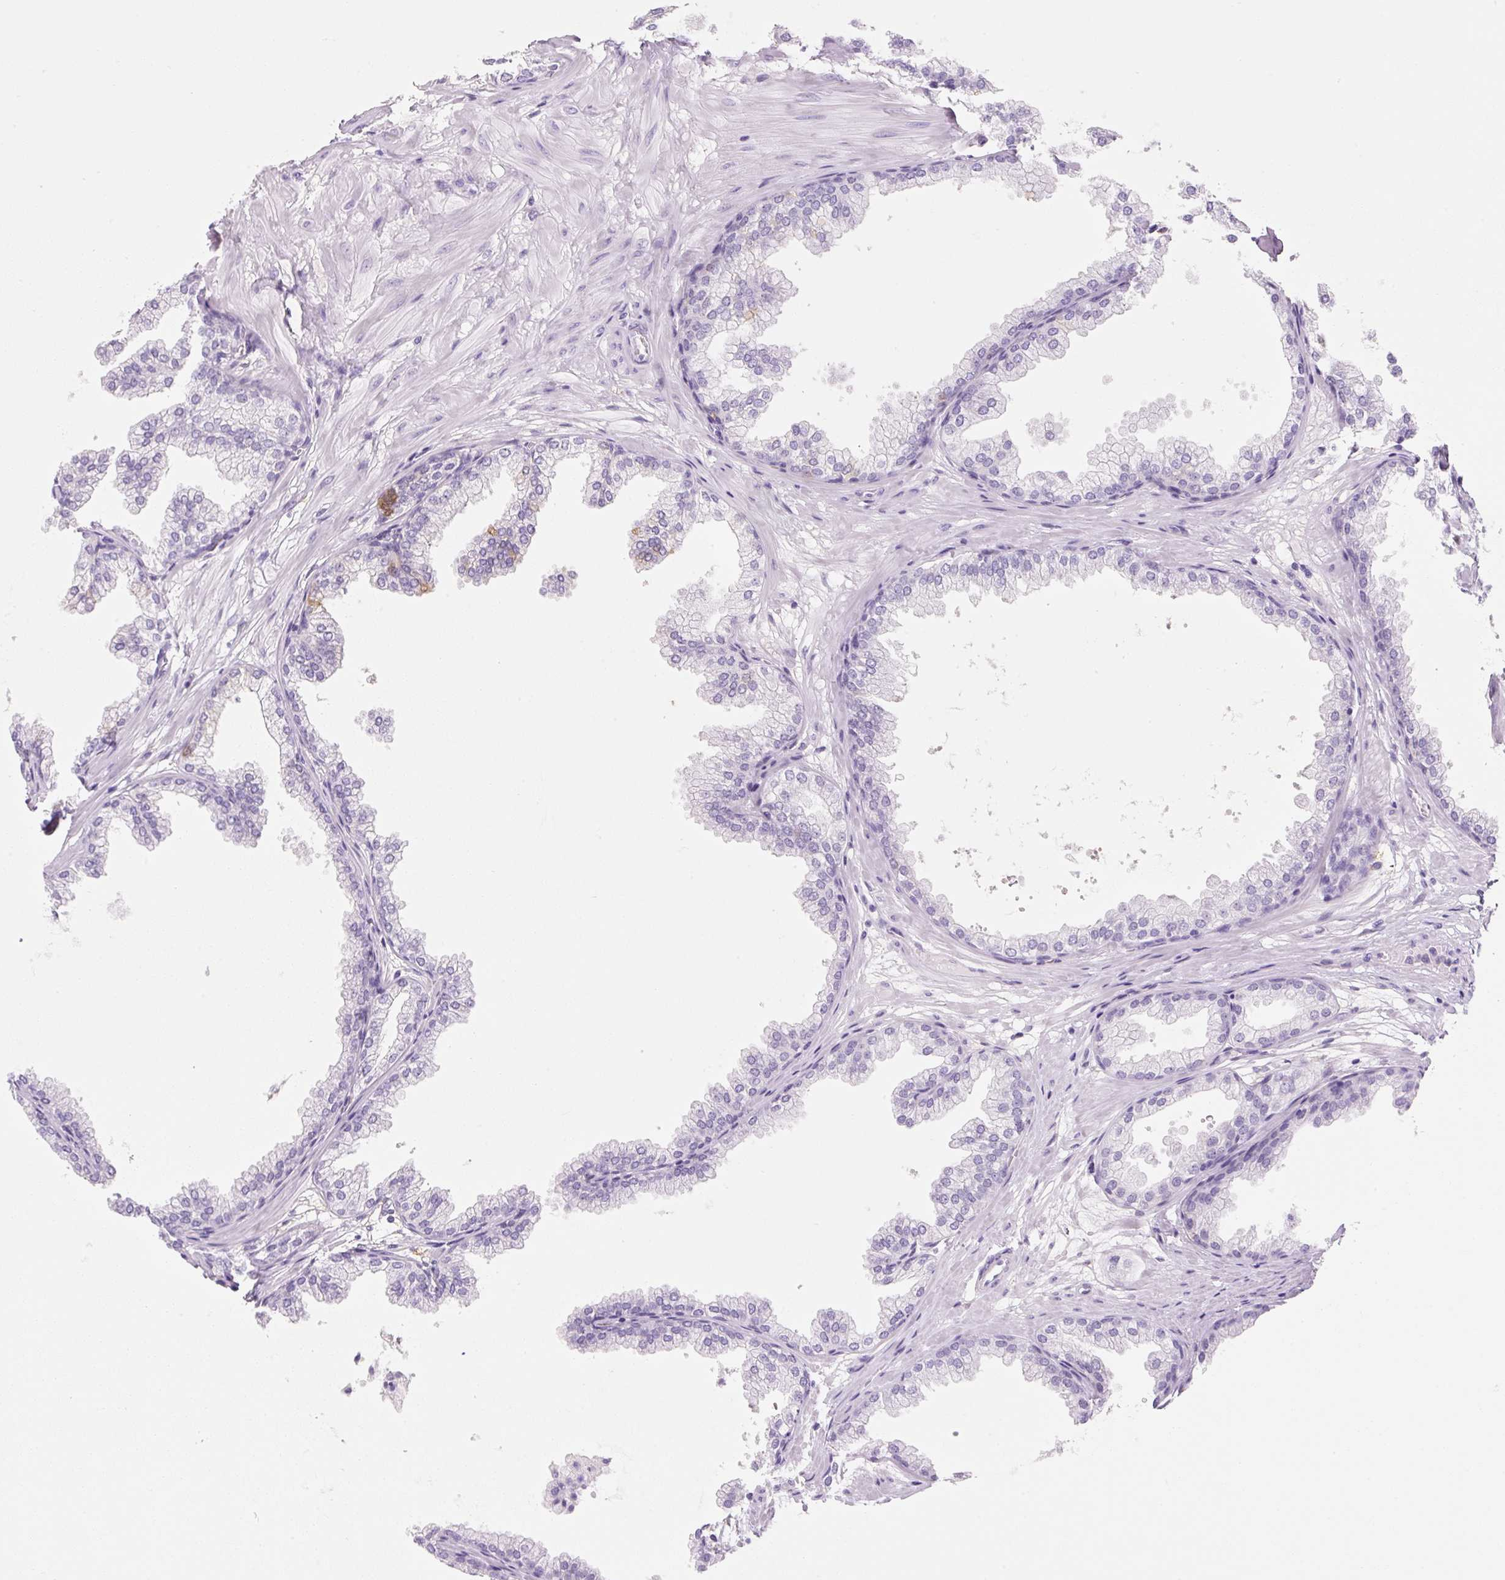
{"staining": {"intensity": "negative", "quantity": "none", "location": "none"}, "tissue": "prostate", "cell_type": "Glandular cells", "image_type": "normal", "snomed": [{"axis": "morphology", "description": "Normal tissue, NOS"}, {"axis": "topography", "description": "Prostate"}], "caption": "The image demonstrates no staining of glandular cells in unremarkable prostate.", "gene": "FABP5", "patient": {"sex": "male", "age": 37}}